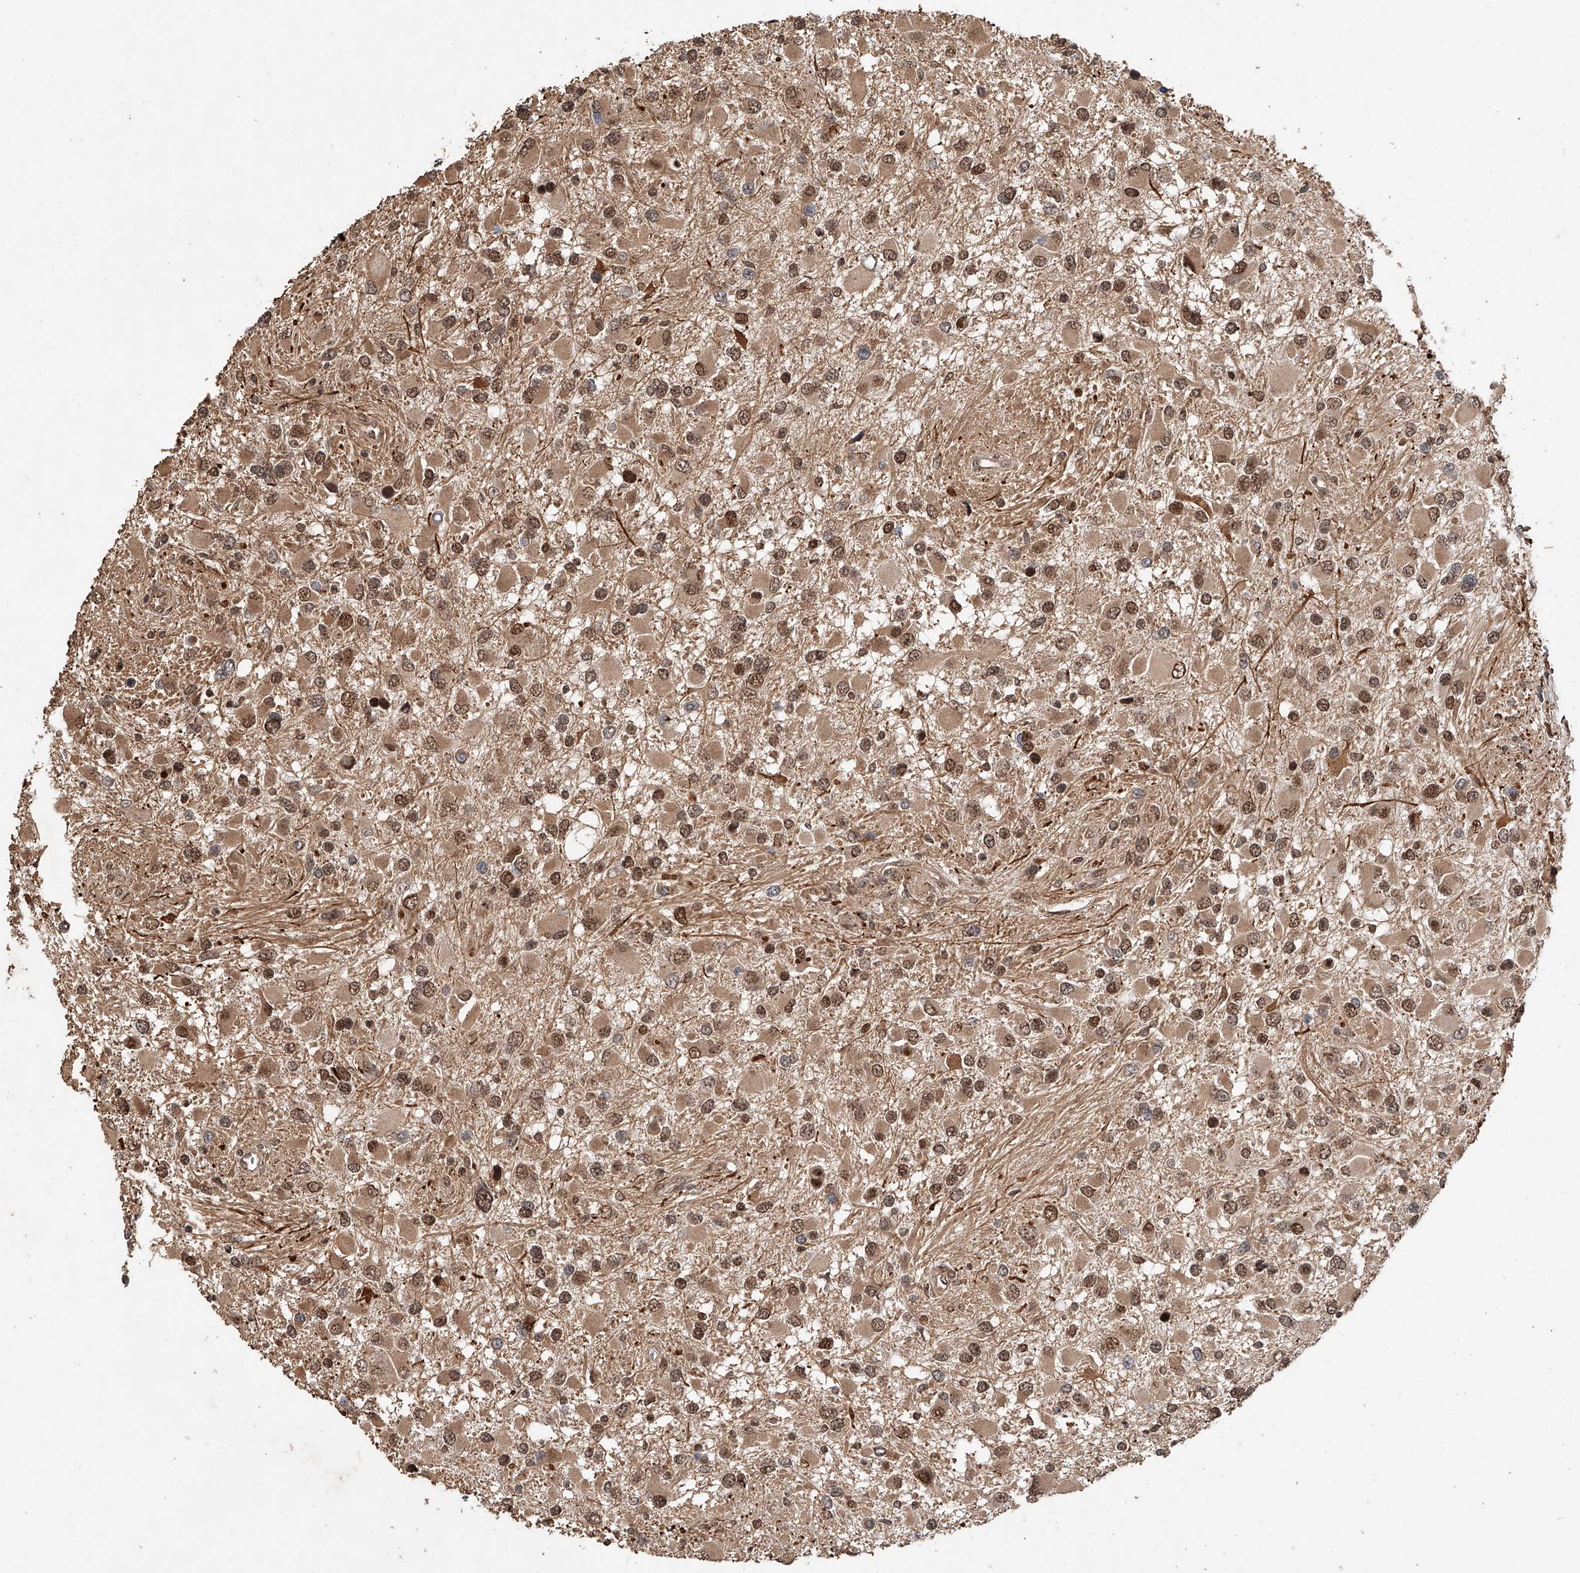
{"staining": {"intensity": "moderate", "quantity": ">75%", "location": "cytoplasmic/membranous,nuclear"}, "tissue": "glioma", "cell_type": "Tumor cells", "image_type": "cancer", "snomed": [{"axis": "morphology", "description": "Glioma, malignant, High grade"}, {"axis": "topography", "description": "Brain"}], "caption": "An image showing moderate cytoplasmic/membranous and nuclear positivity in approximately >75% of tumor cells in glioma, as visualized by brown immunohistochemical staining.", "gene": "RILPL2", "patient": {"sex": "male", "age": 53}}